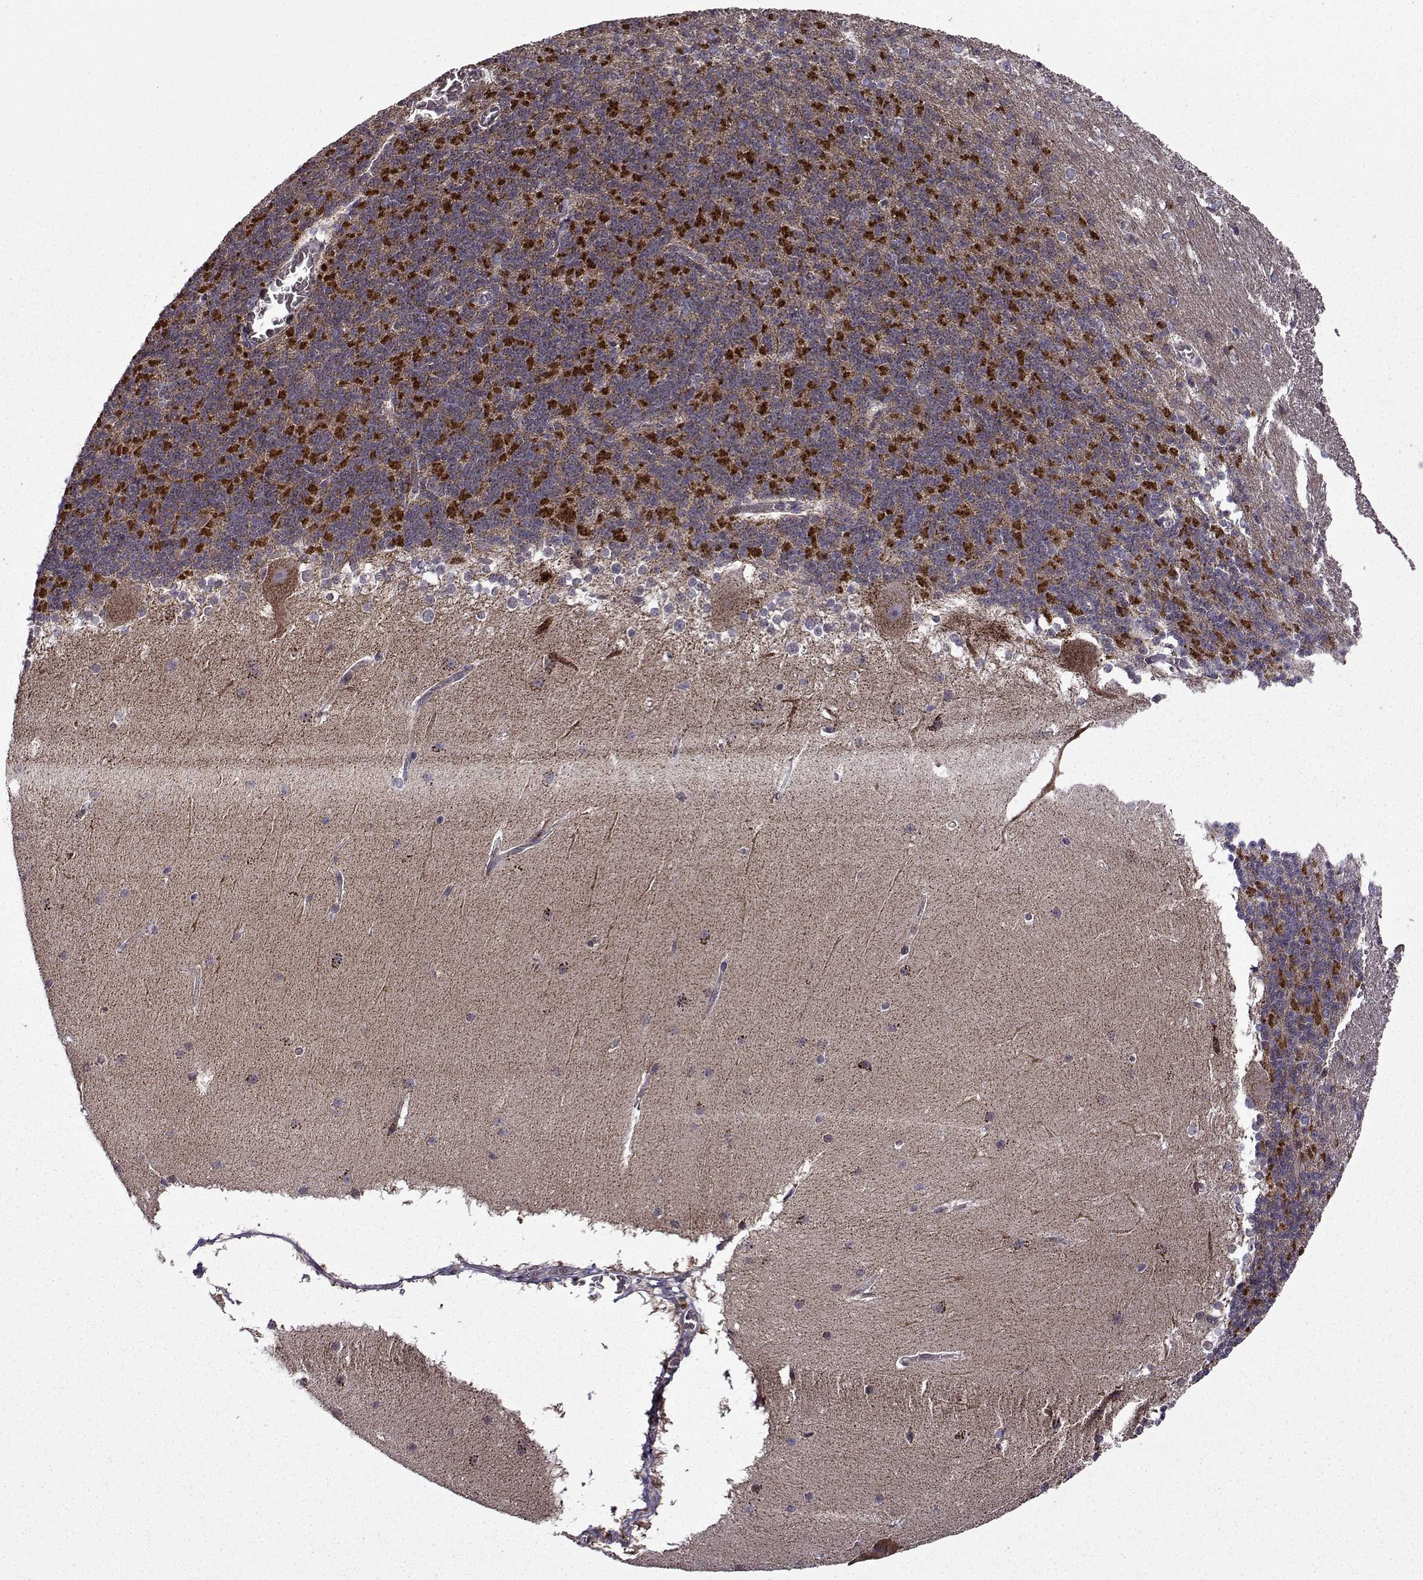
{"staining": {"intensity": "strong", "quantity": "<25%", "location": "cytoplasmic/membranous"}, "tissue": "cerebellum", "cell_type": "Cells in granular layer", "image_type": "normal", "snomed": [{"axis": "morphology", "description": "Normal tissue, NOS"}, {"axis": "topography", "description": "Cerebellum"}], "caption": "Immunohistochemistry histopathology image of benign human cerebellum stained for a protein (brown), which shows medium levels of strong cytoplasmic/membranous expression in about <25% of cells in granular layer.", "gene": "TAB2", "patient": {"sex": "female", "age": 19}}